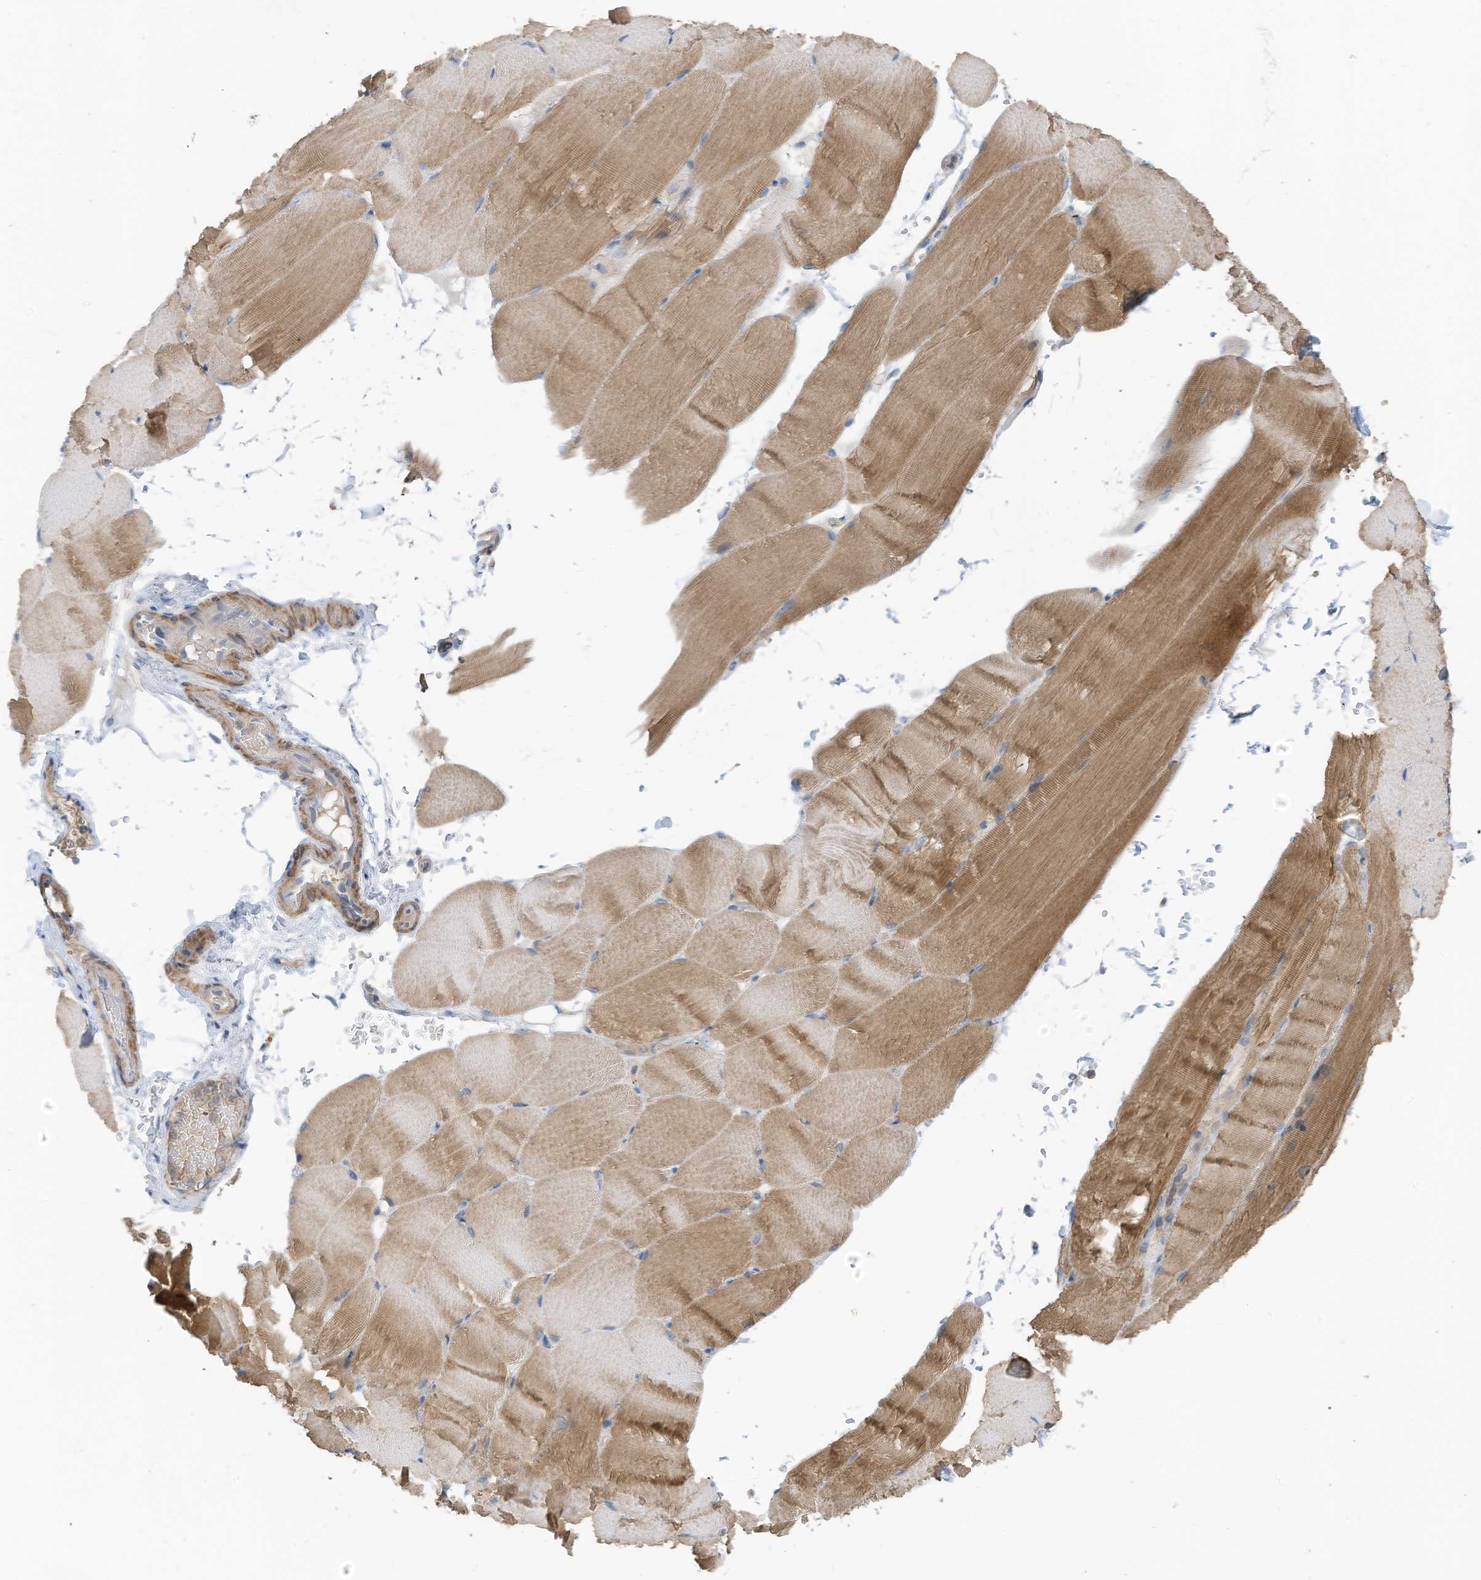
{"staining": {"intensity": "moderate", "quantity": "25%-75%", "location": "cytoplasmic/membranous"}, "tissue": "skeletal muscle", "cell_type": "Myocytes", "image_type": "normal", "snomed": [{"axis": "morphology", "description": "Normal tissue, NOS"}, {"axis": "topography", "description": "Skeletal muscle"}, {"axis": "topography", "description": "Parathyroid gland"}], "caption": "Protein staining of unremarkable skeletal muscle reveals moderate cytoplasmic/membranous positivity in approximately 25%-75% of myocytes. (DAB (3,3'-diaminobenzidine) = brown stain, brightfield microscopy at high magnification).", "gene": "SLFN14", "patient": {"sex": "female", "age": 37}}